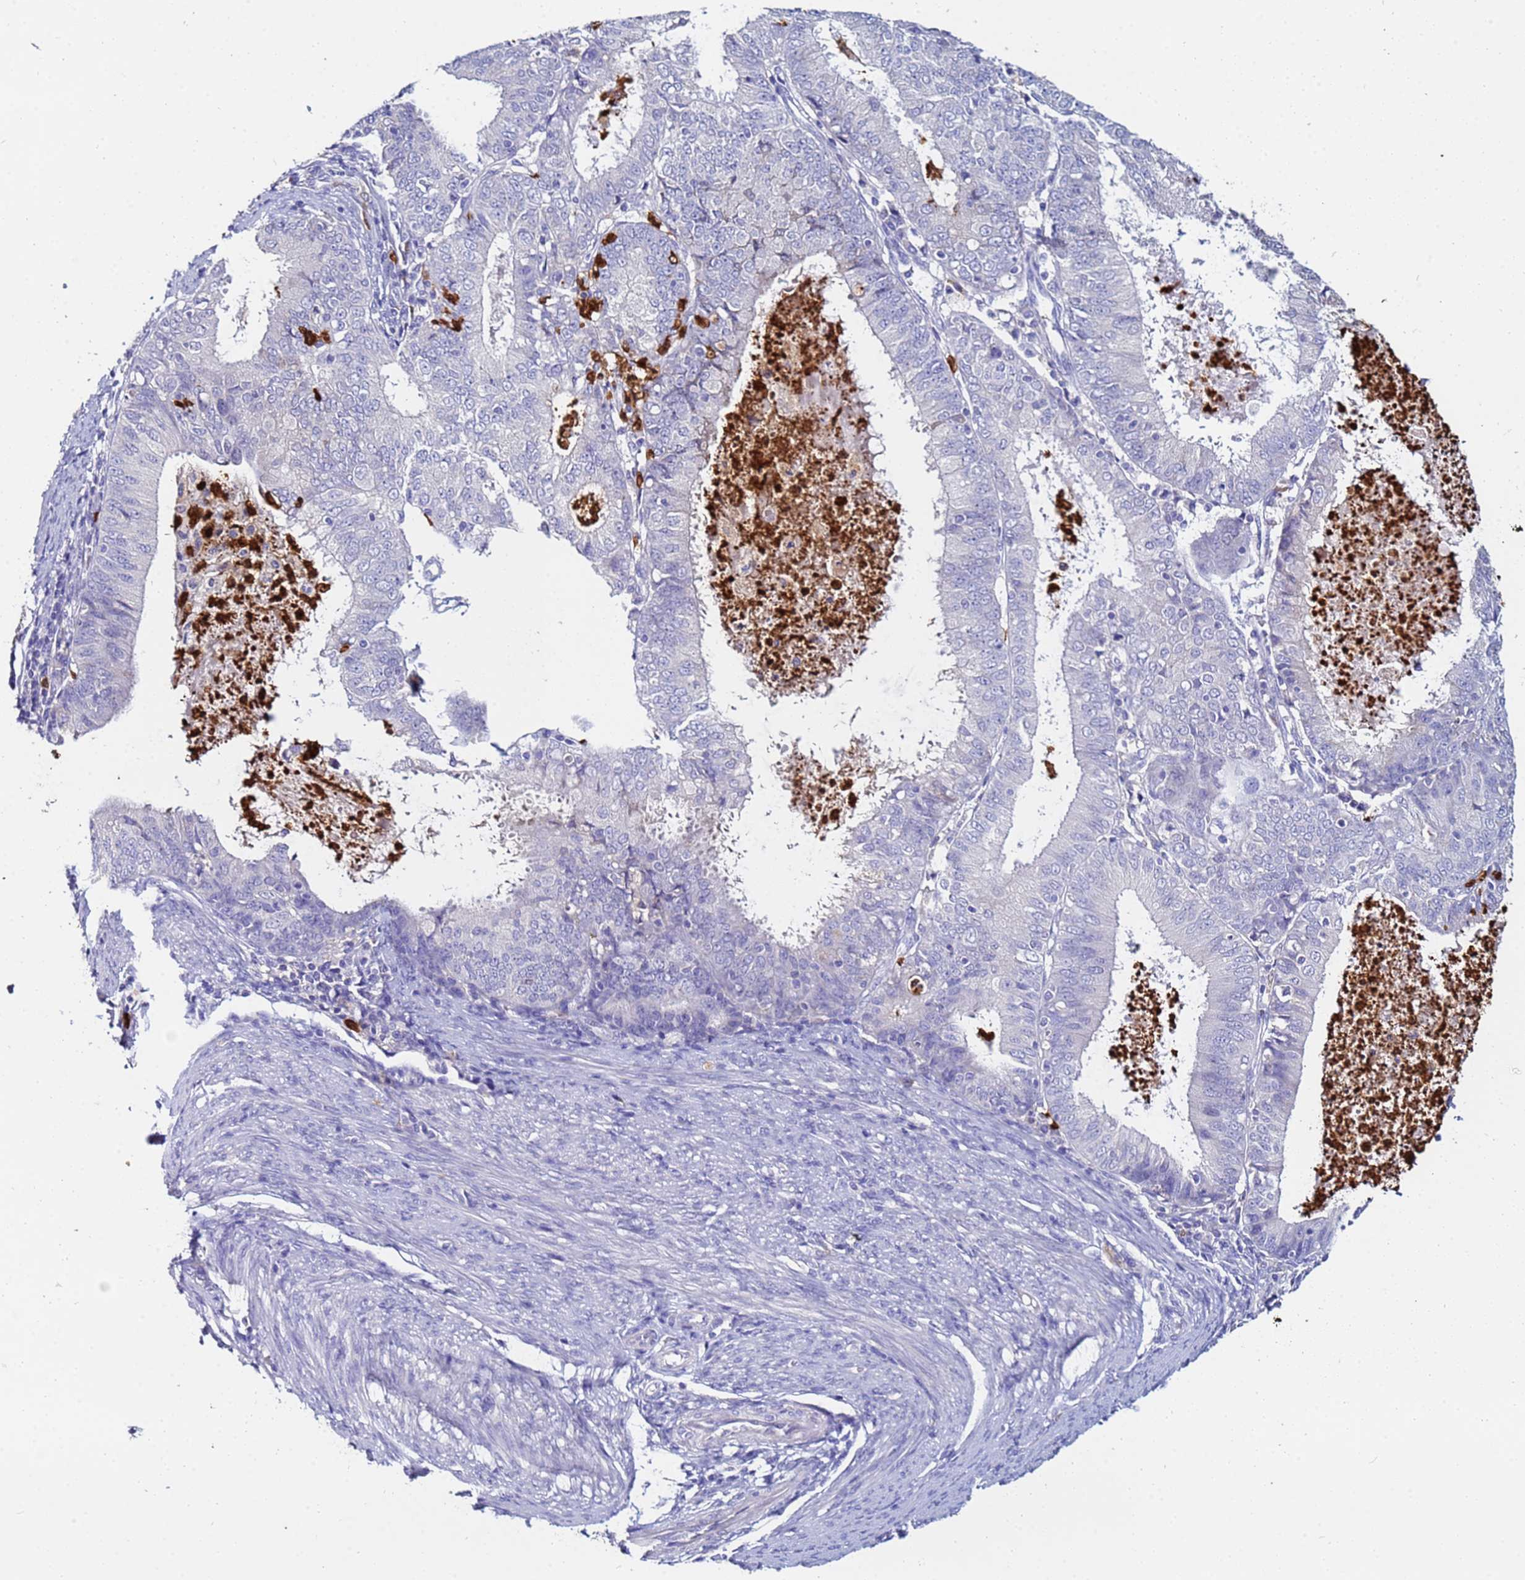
{"staining": {"intensity": "negative", "quantity": "none", "location": "none"}, "tissue": "endometrial cancer", "cell_type": "Tumor cells", "image_type": "cancer", "snomed": [{"axis": "morphology", "description": "Adenocarcinoma, NOS"}, {"axis": "topography", "description": "Endometrium"}], "caption": "The micrograph shows no significant positivity in tumor cells of adenocarcinoma (endometrial).", "gene": "TUBAL3", "patient": {"sex": "female", "age": 57}}